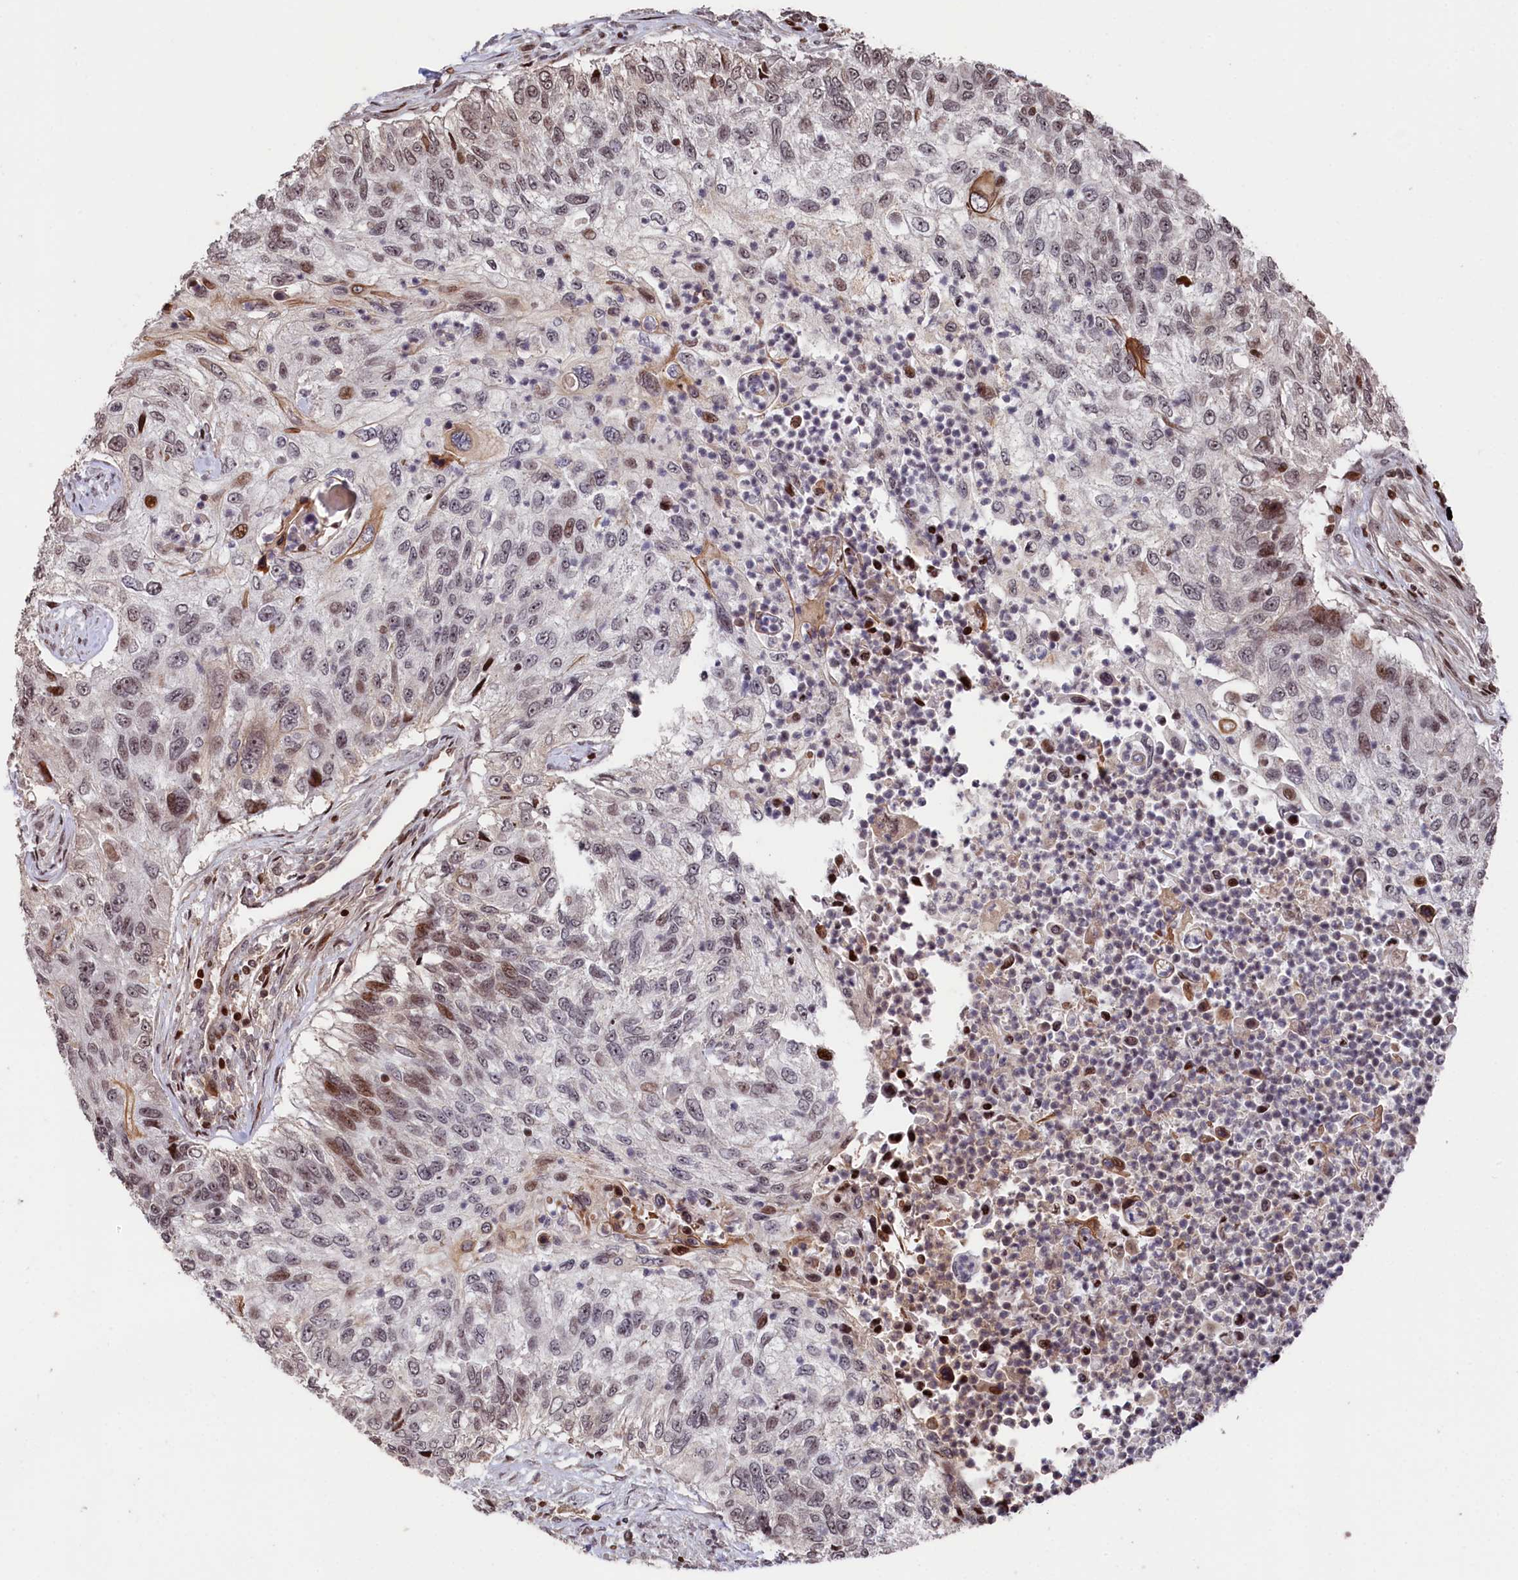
{"staining": {"intensity": "moderate", "quantity": "<25%", "location": "nuclear"}, "tissue": "urothelial cancer", "cell_type": "Tumor cells", "image_type": "cancer", "snomed": [{"axis": "morphology", "description": "Urothelial carcinoma, High grade"}, {"axis": "topography", "description": "Urinary bladder"}], "caption": "Human urothelial cancer stained for a protein (brown) reveals moderate nuclear positive positivity in about <25% of tumor cells.", "gene": "MCF2L2", "patient": {"sex": "female", "age": 60}}